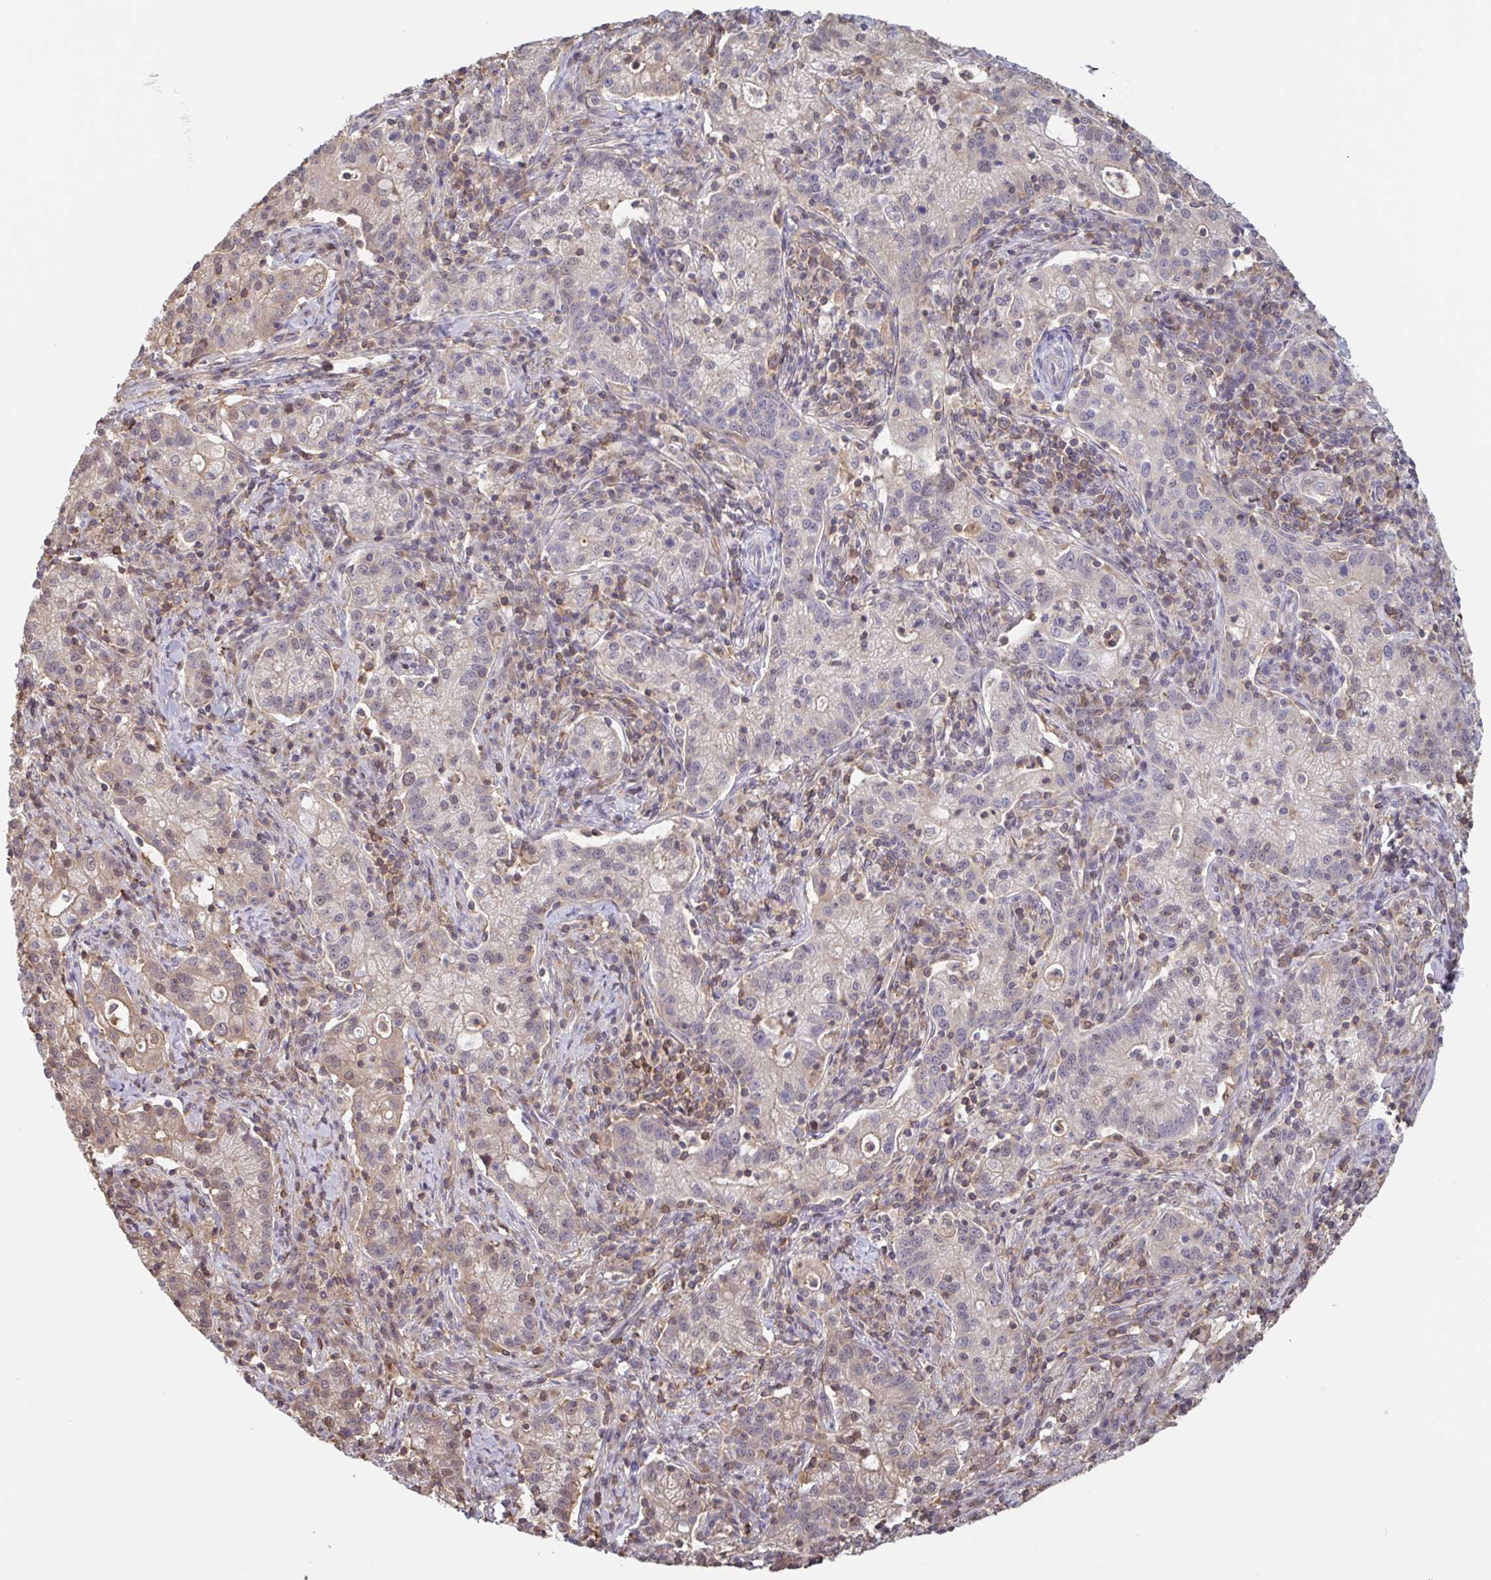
{"staining": {"intensity": "weak", "quantity": "<25%", "location": "cytoplasmic/membranous"}, "tissue": "cervical cancer", "cell_type": "Tumor cells", "image_type": "cancer", "snomed": [{"axis": "morphology", "description": "Normal tissue, NOS"}, {"axis": "morphology", "description": "Adenocarcinoma, NOS"}, {"axis": "topography", "description": "Cervix"}], "caption": "Human adenocarcinoma (cervical) stained for a protein using immunohistochemistry displays no positivity in tumor cells.", "gene": "OTOP2", "patient": {"sex": "female", "age": 44}}